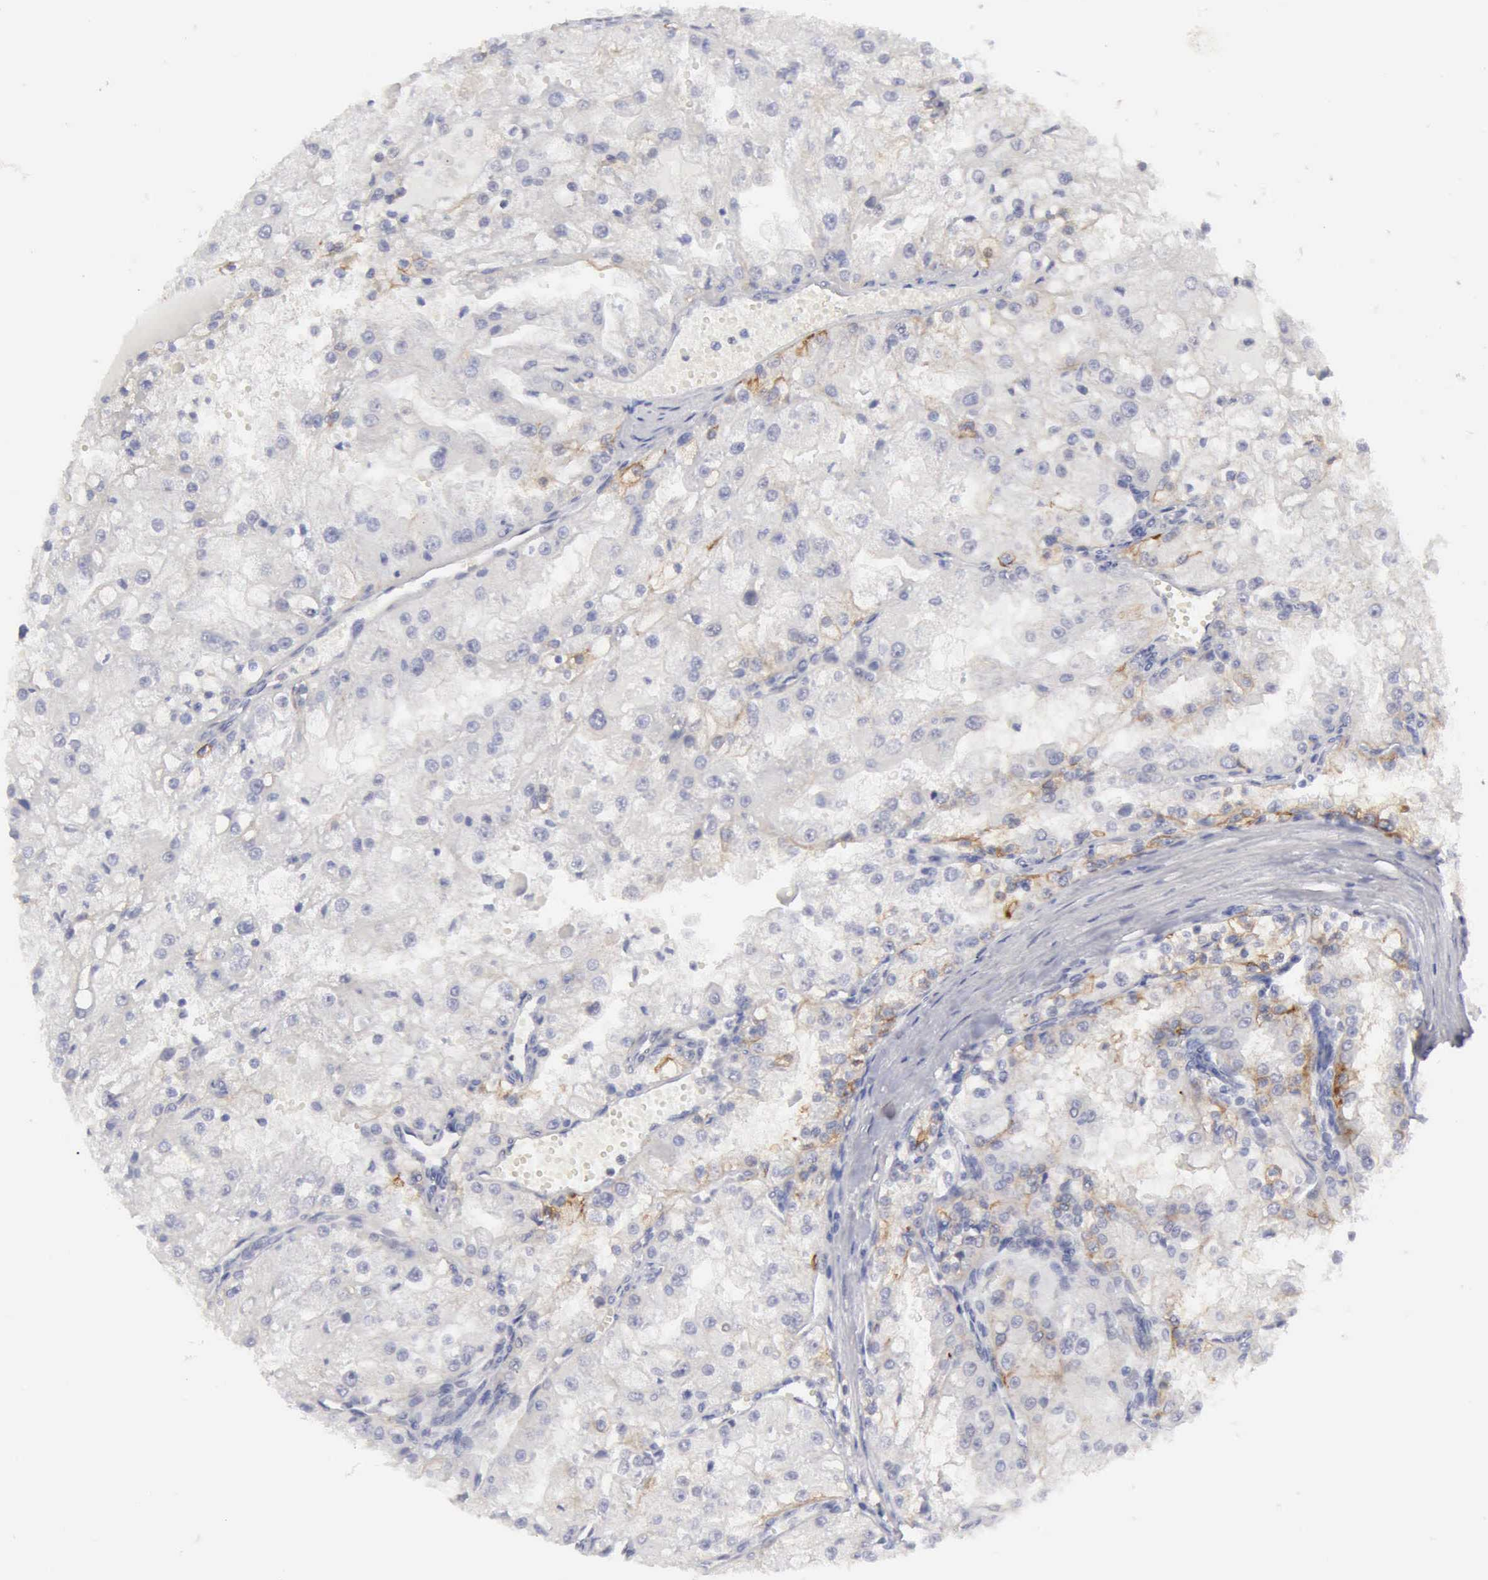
{"staining": {"intensity": "weak", "quantity": "<25%", "location": "cytoplasmic/membranous"}, "tissue": "renal cancer", "cell_type": "Tumor cells", "image_type": "cancer", "snomed": [{"axis": "morphology", "description": "Adenocarcinoma, NOS"}, {"axis": "topography", "description": "Kidney"}], "caption": "High power microscopy image of an immunohistochemistry image of adenocarcinoma (renal), revealing no significant expression in tumor cells.", "gene": "TFRC", "patient": {"sex": "female", "age": 74}}